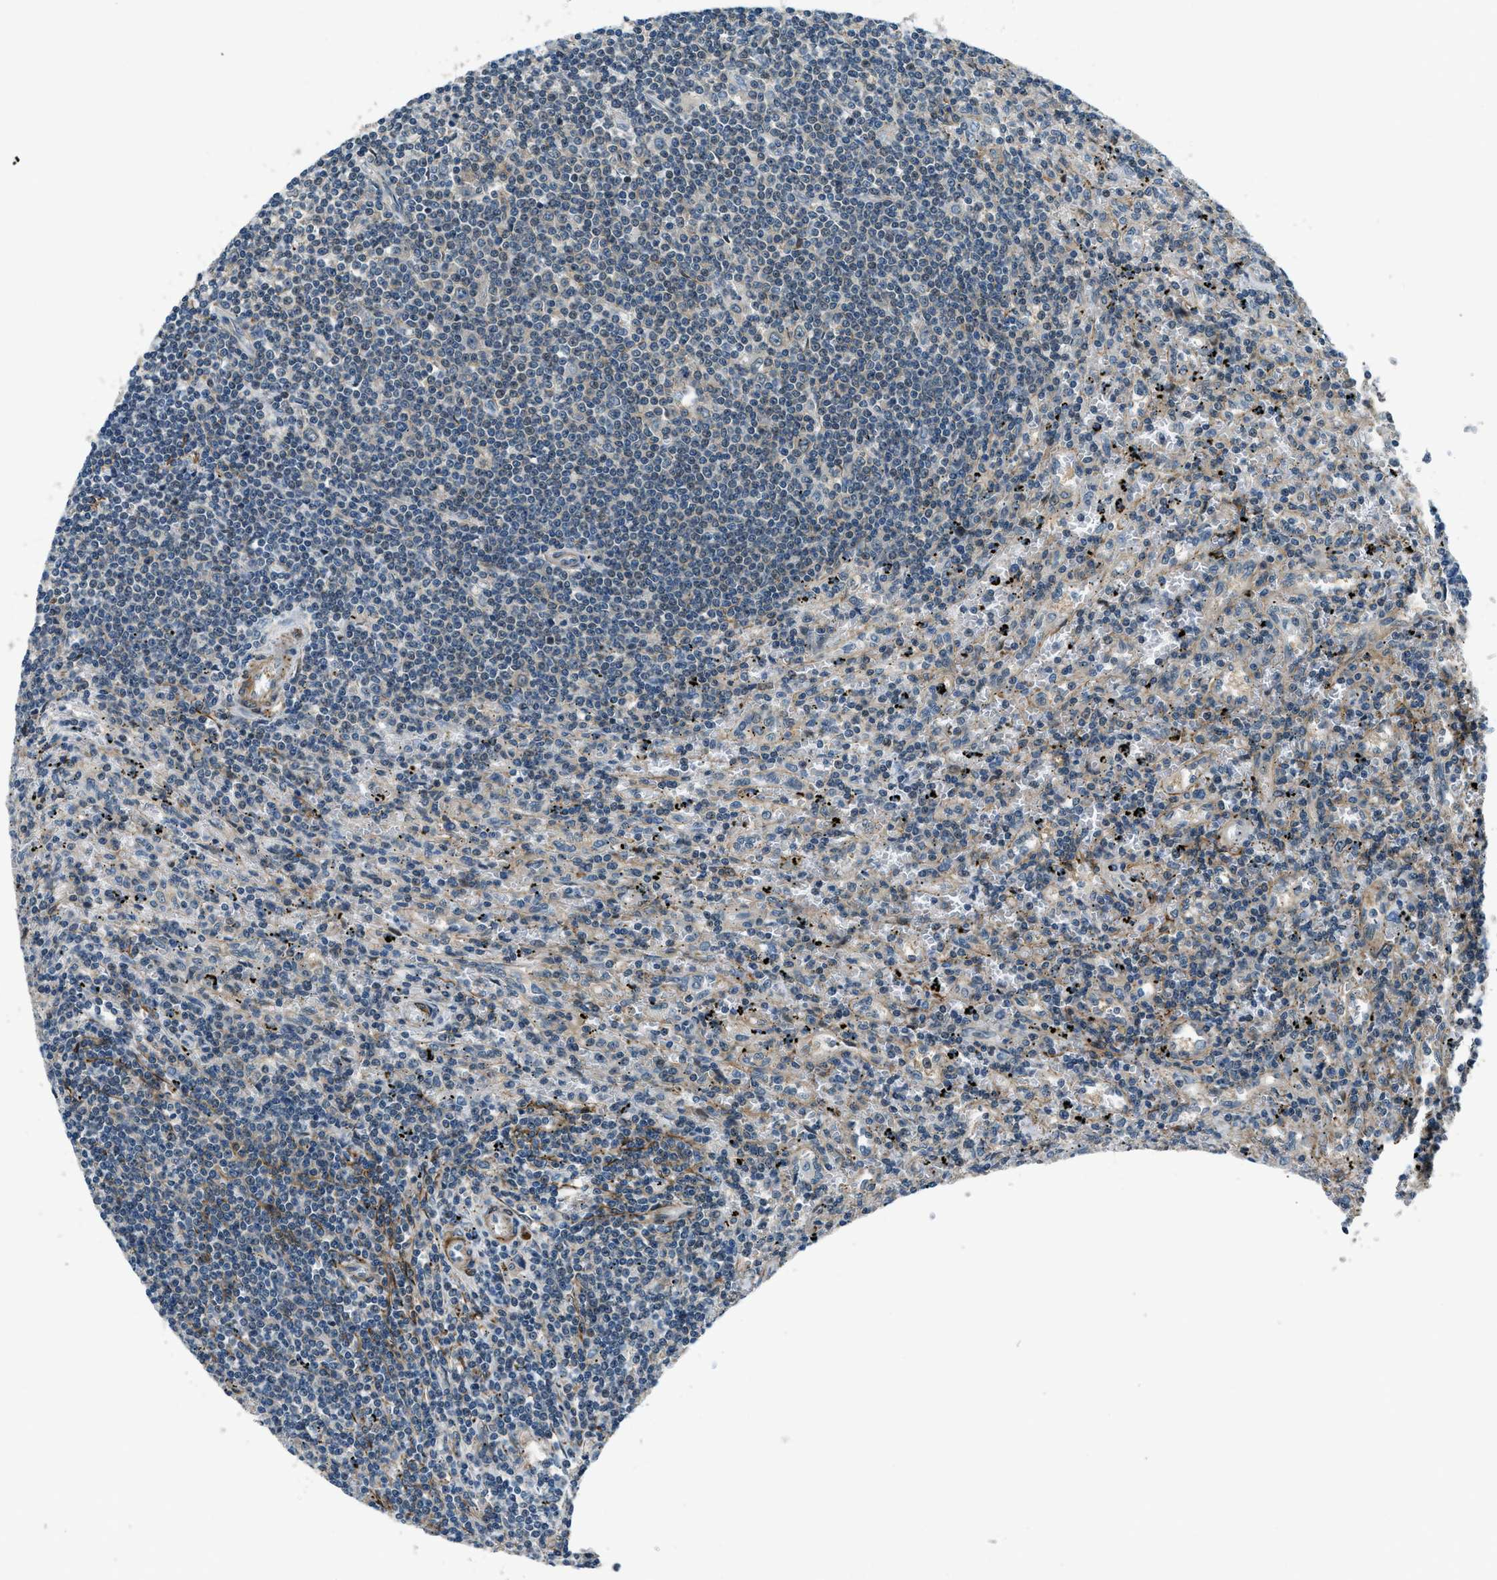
{"staining": {"intensity": "negative", "quantity": "none", "location": "none"}, "tissue": "lymphoma", "cell_type": "Tumor cells", "image_type": "cancer", "snomed": [{"axis": "morphology", "description": "Malignant lymphoma, non-Hodgkin's type, Low grade"}, {"axis": "topography", "description": "Spleen"}], "caption": "Immunohistochemical staining of human lymphoma reveals no significant staining in tumor cells.", "gene": "NUDCD3", "patient": {"sex": "male", "age": 76}}